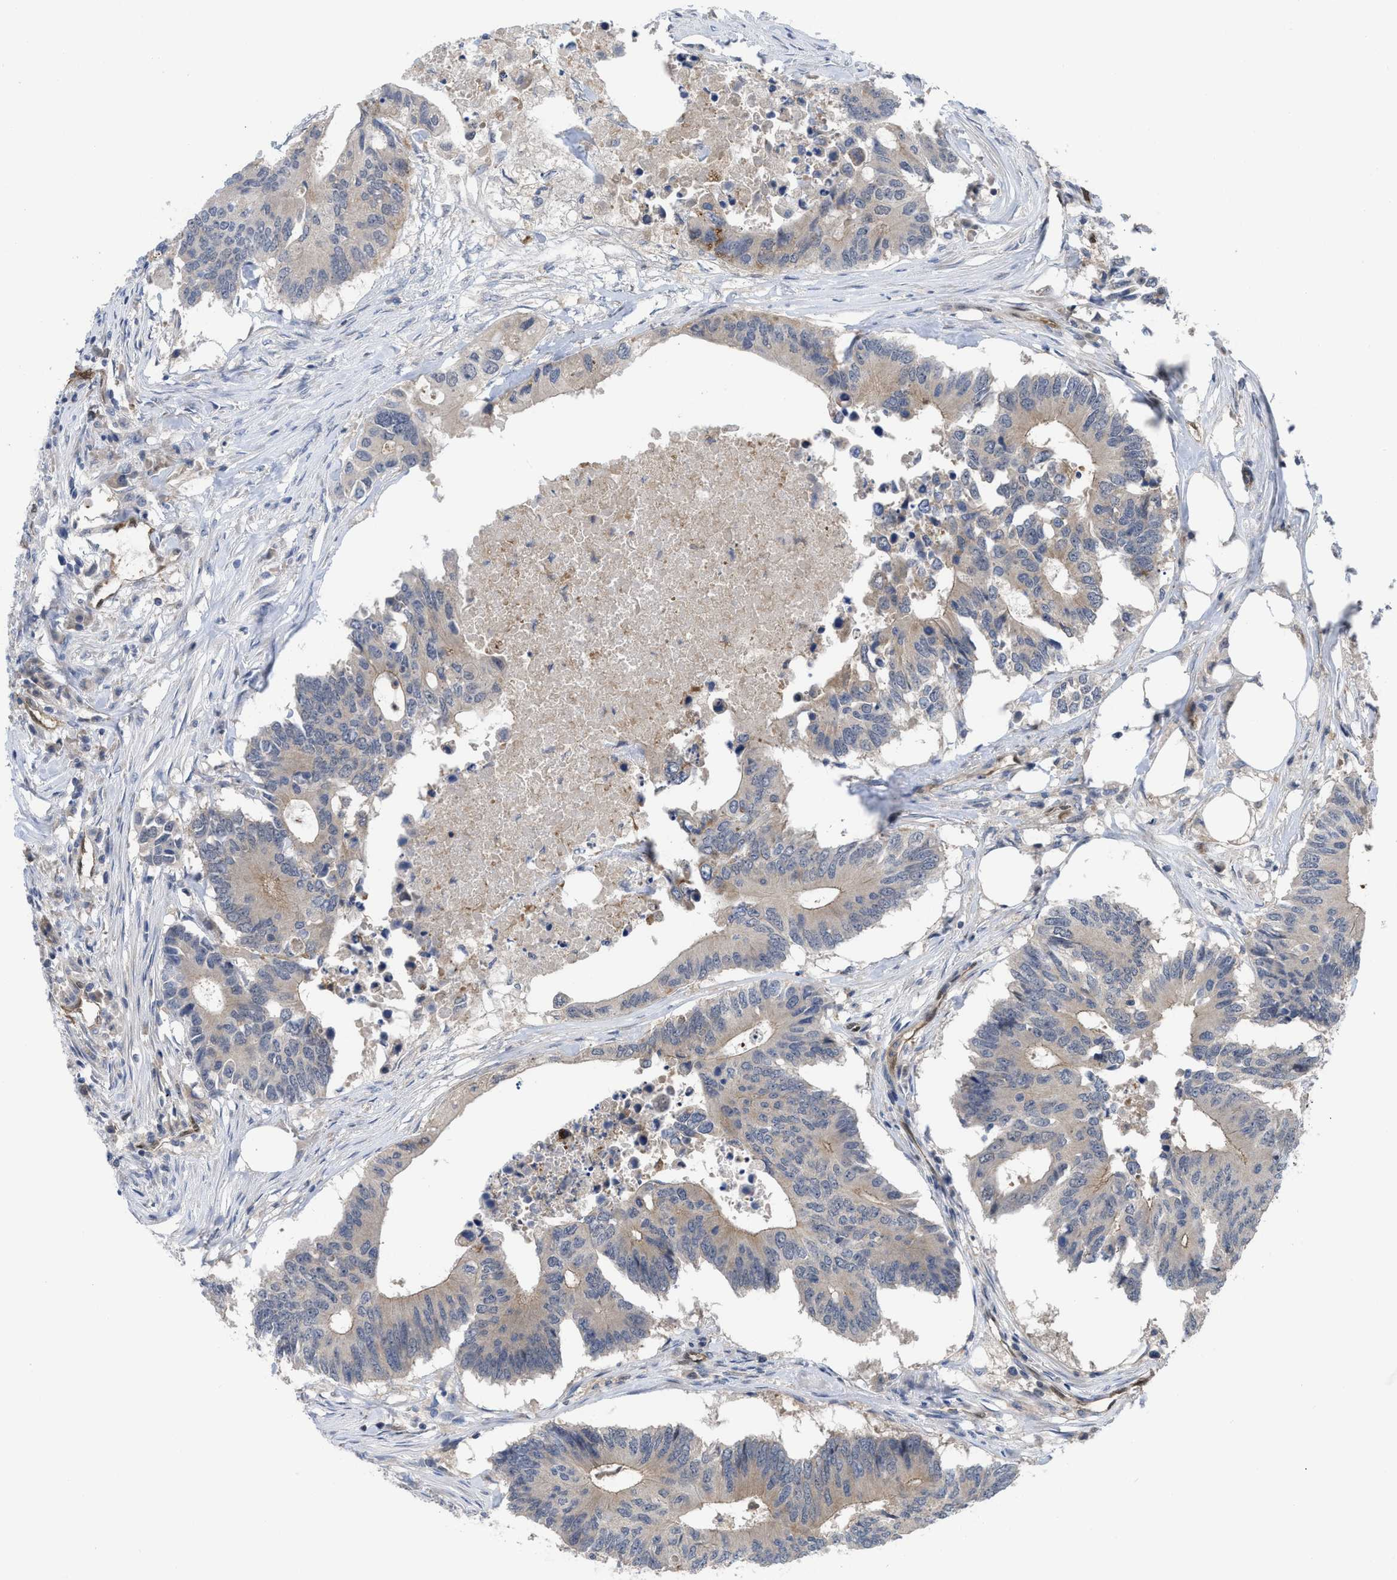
{"staining": {"intensity": "weak", "quantity": "<25%", "location": "cytoplasmic/membranous"}, "tissue": "colorectal cancer", "cell_type": "Tumor cells", "image_type": "cancer", "snomed": [{"axis": "morphology", "description": "Adenocarcinoma, NOS"}, {"axis": "topography", "description": "Colon"}], "caption": "High power microscopy image of an immunohistochemistry photomicrograph of colorectal adenocarcinoma, revealing no significant expression in tumor cells.", "gene": "LDAF1", "patient": {"sex": "male", "age": 71}}